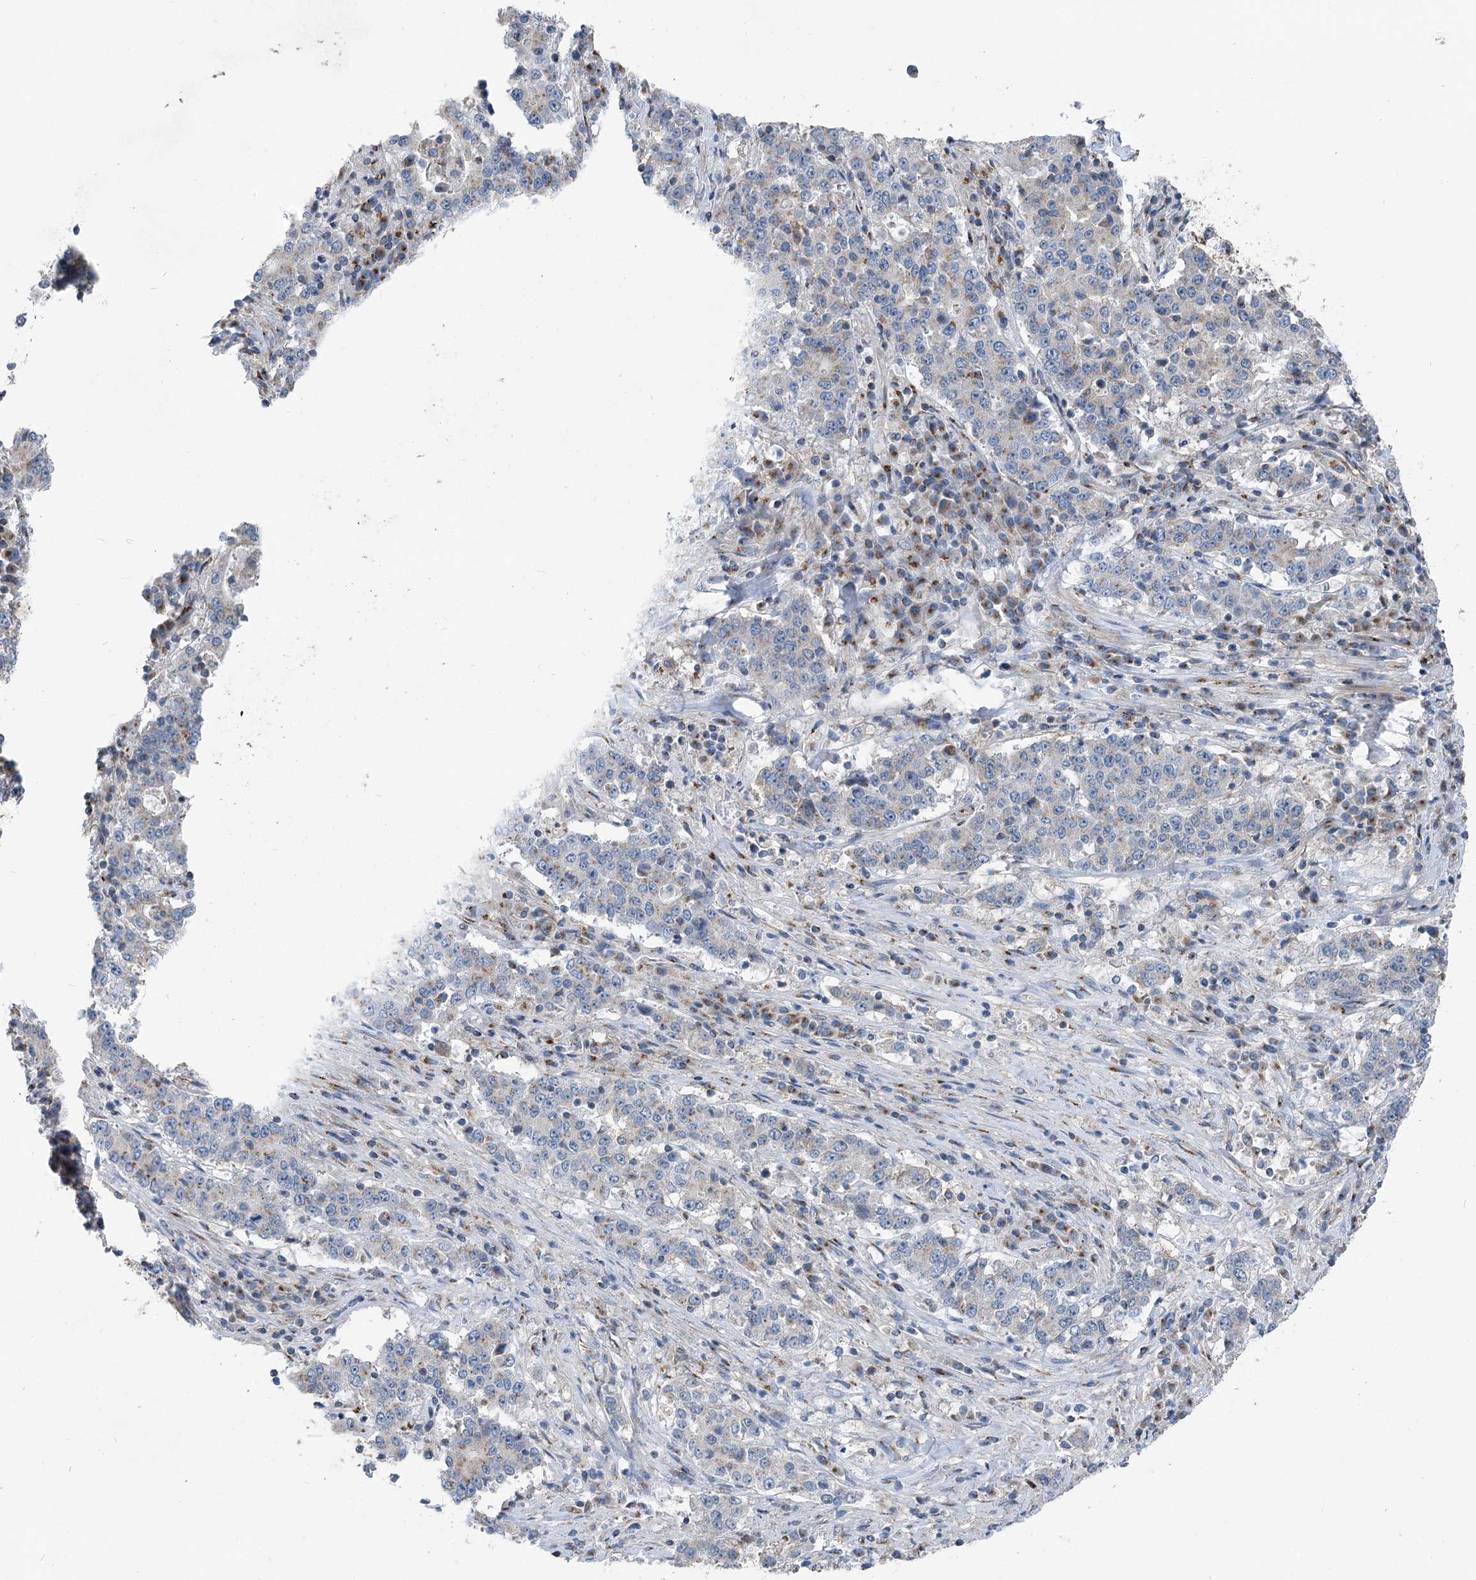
{"staining": {"intensity": "negative", "quantity": "none", "location": "none"}, "tissue": "stomach cancer", "cell_type": "Tumor cells", "image_type": "cancer", "snomed": [{"axis": "morphology", "description": "Adenocarcinoma, NOS"}, {"axis": "topography", "description": "Stomach"}], "caption": "DAB immunohistochemical staining of stomach cancer (adenocarcinoma) demonstrates no significant positivity in tumor cells.", "gene": "ITIH5", "patient": {"sex": "male", "age": 59}}